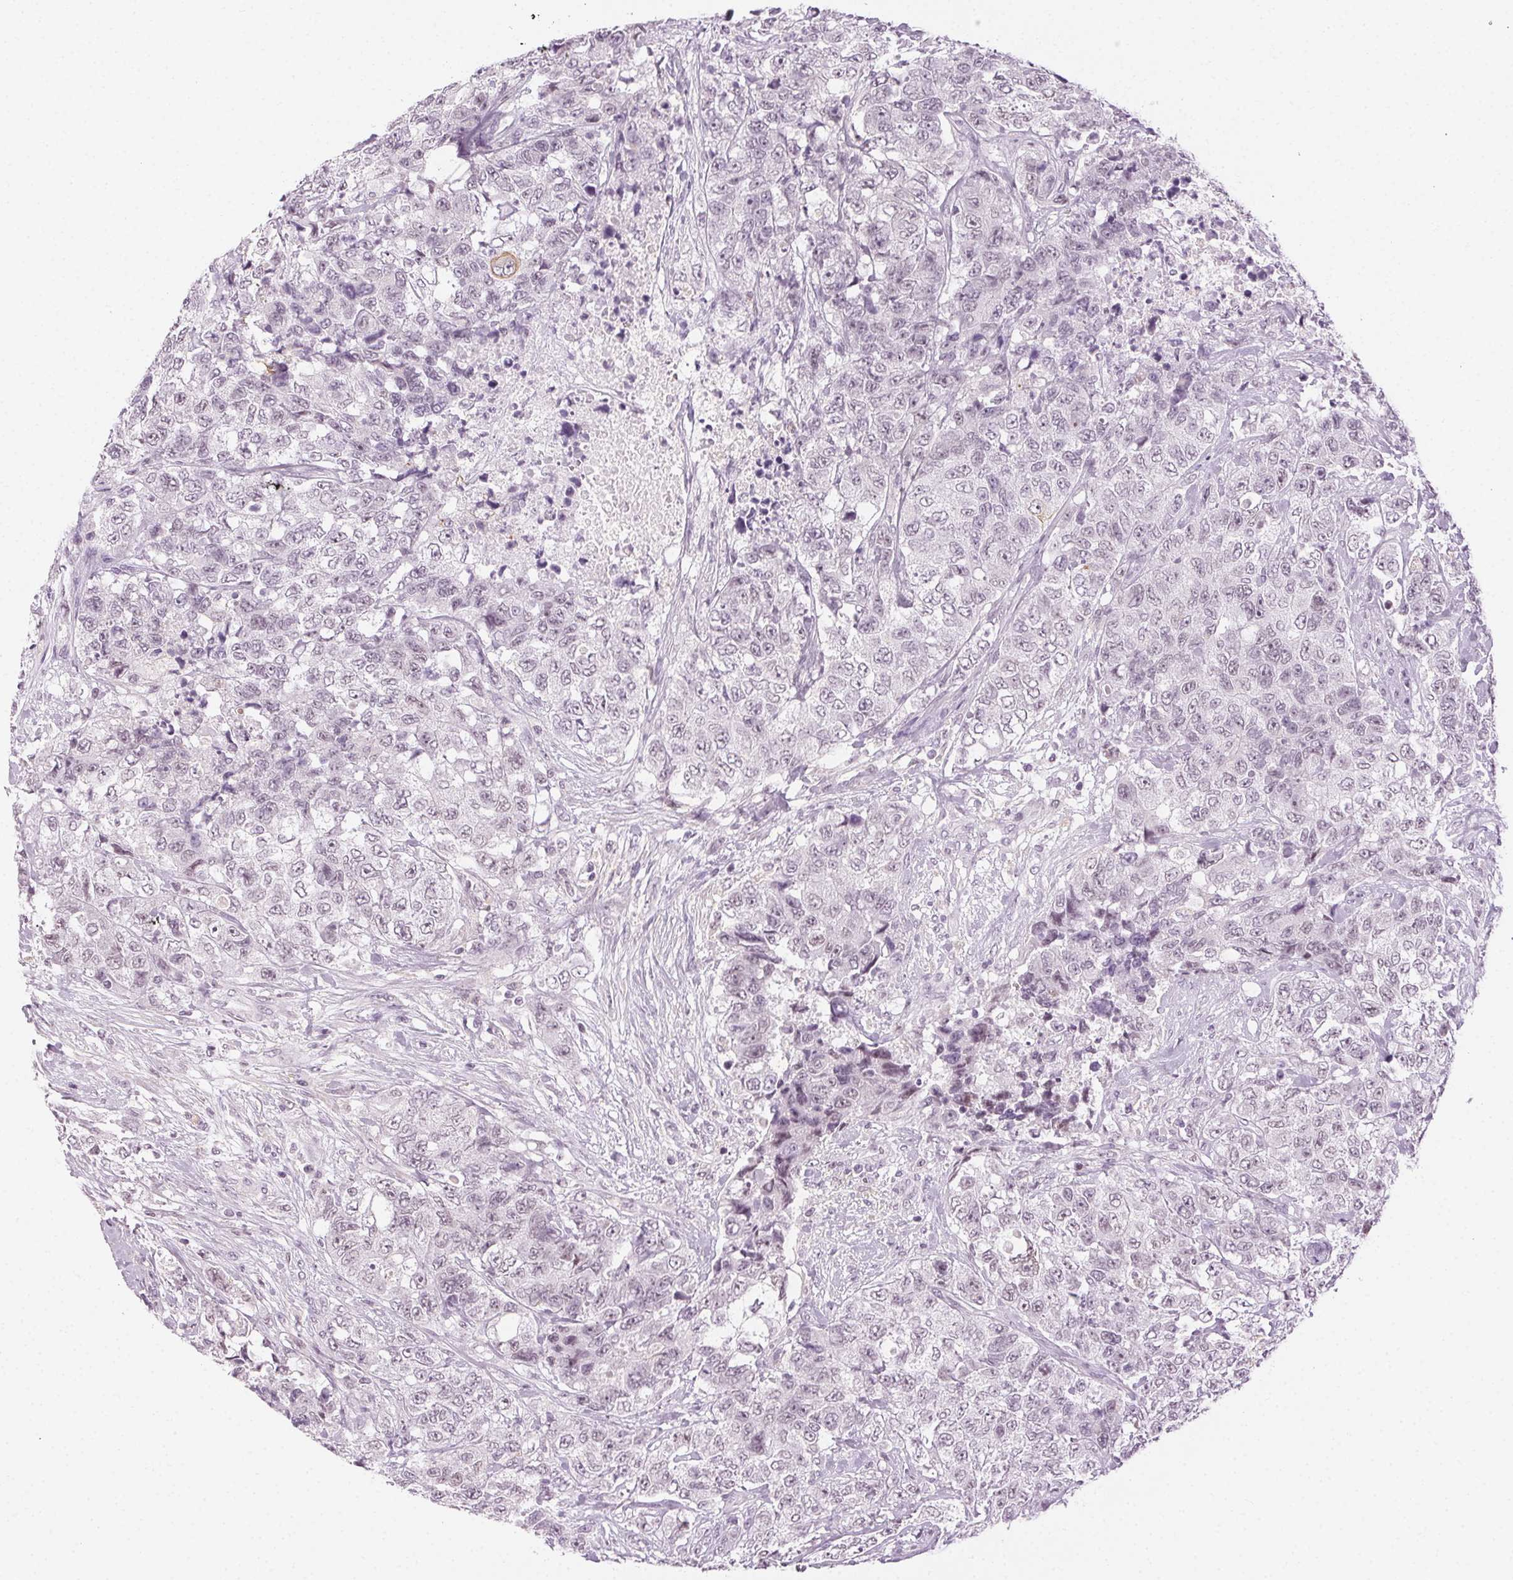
{"staining": {"intensity": "negative", "quantity": "none", "location": "none"}, "tissue": "urothelial cancer", "cell_type": "Tumor cells", "image_type": "cancer", "snomed": [{"axis": "morphology", "description": "Urothelial carcinoma, High grade"}, {"axis": "topography", "description": "Urinary bladder"}], "caption": "Immunohistochemistry (IHC) image of human urothelial cancer stained for a protein (brown), which reveals no expression in tumor cells.", "gene": "AIF1L", "patient": {"sex": "female", "age": 78}}